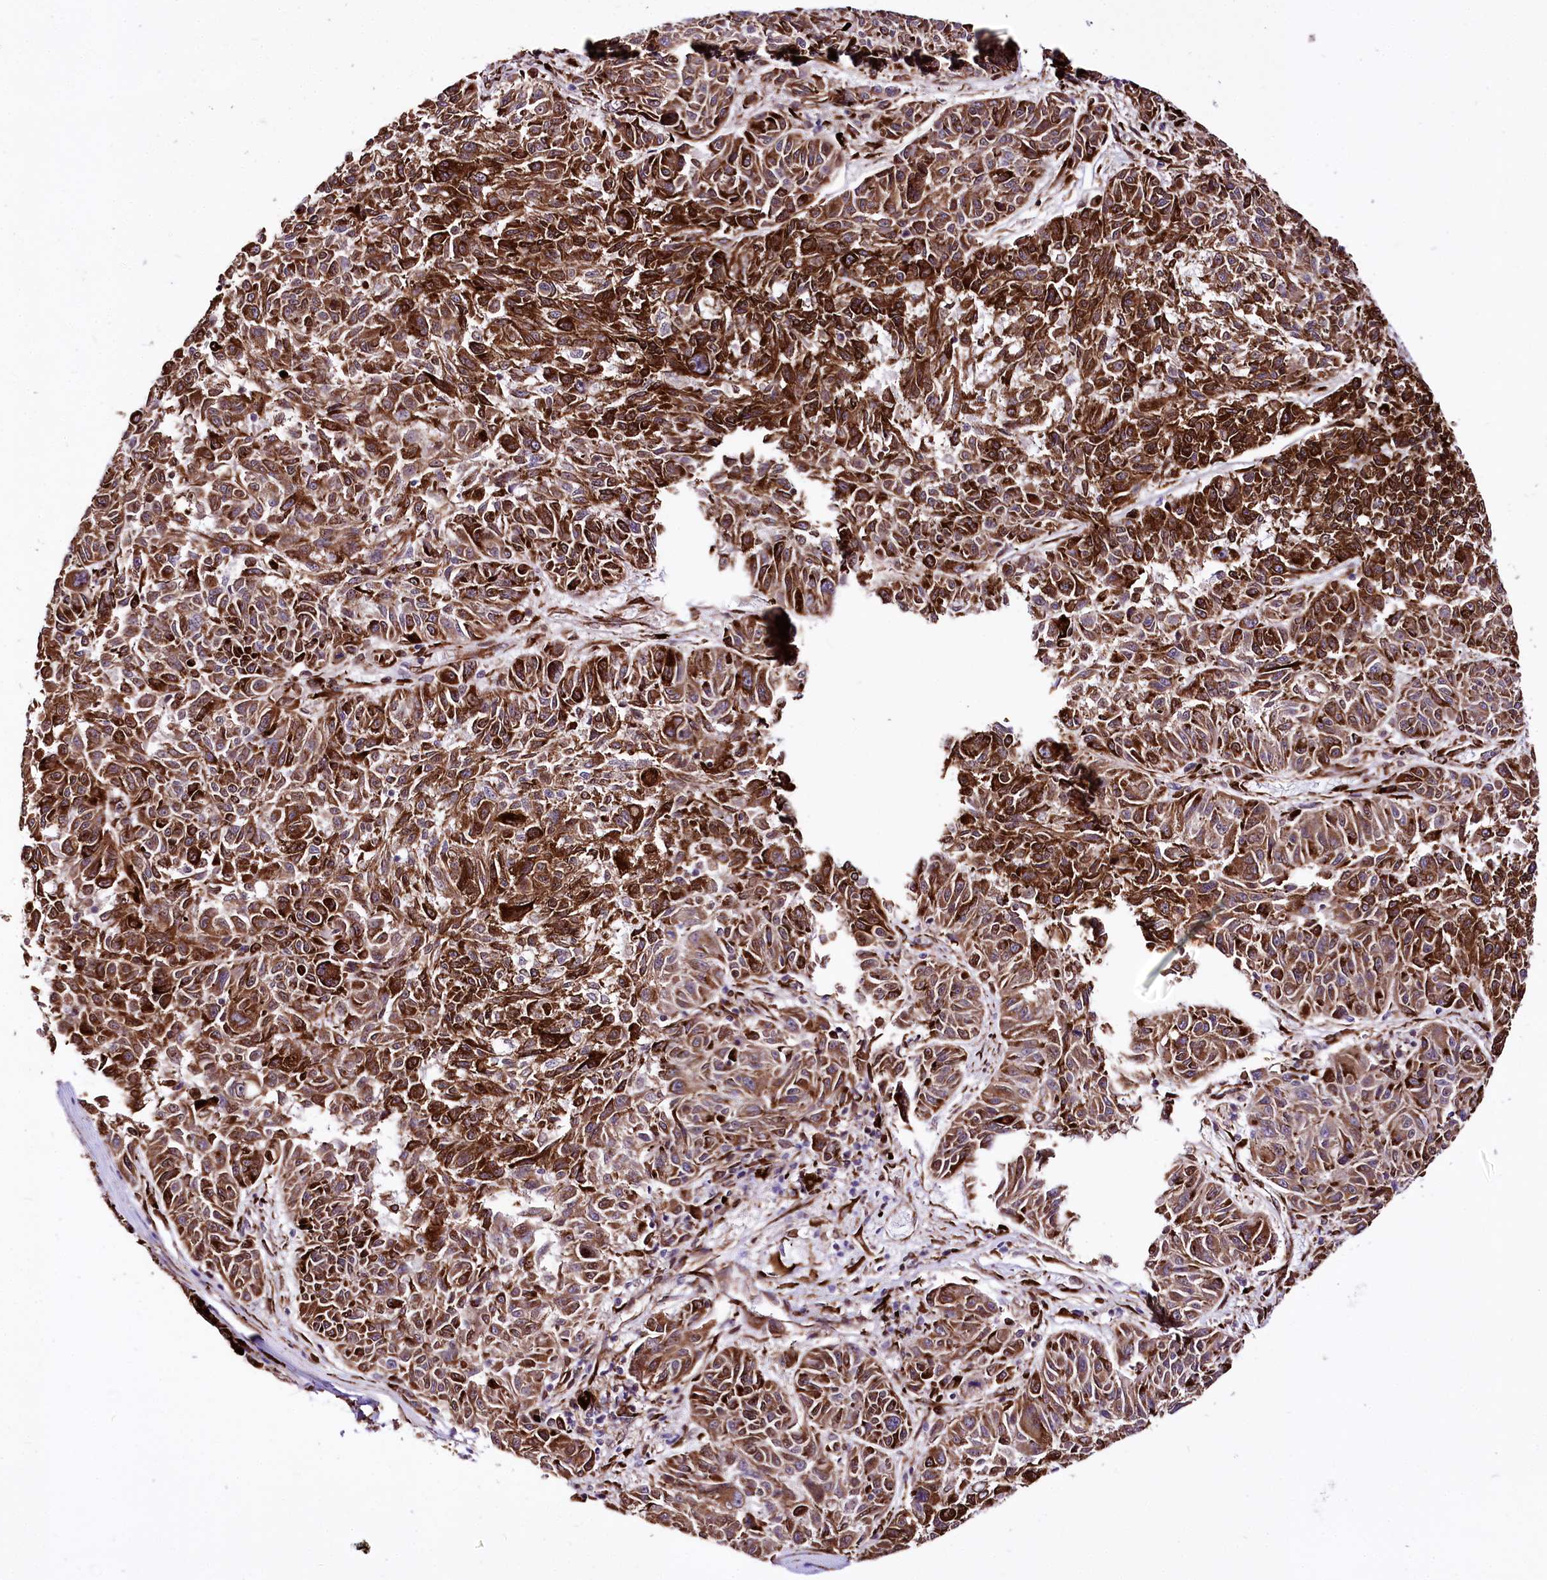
{"staining": {"intensity": "strong", "quantity": ">75%", "location": "cytoplasmic/membranous"}, "tissue": "melanoma", "cell_type": "Tumor cells", "image_type": "cancer", "snomed": [{"axis": "morphology", "description": "Malignant melanoma, NOS"}, {"axis": "topography", "description": "Skin"}], "caption": "The micrograph demonstrates staining of melanoma, revealing strong cytoplasmic/membranous protein staining (brown color) within tumor cells.", "gene": "WWC1", "patient": {"sex": "male", "age": 53}}